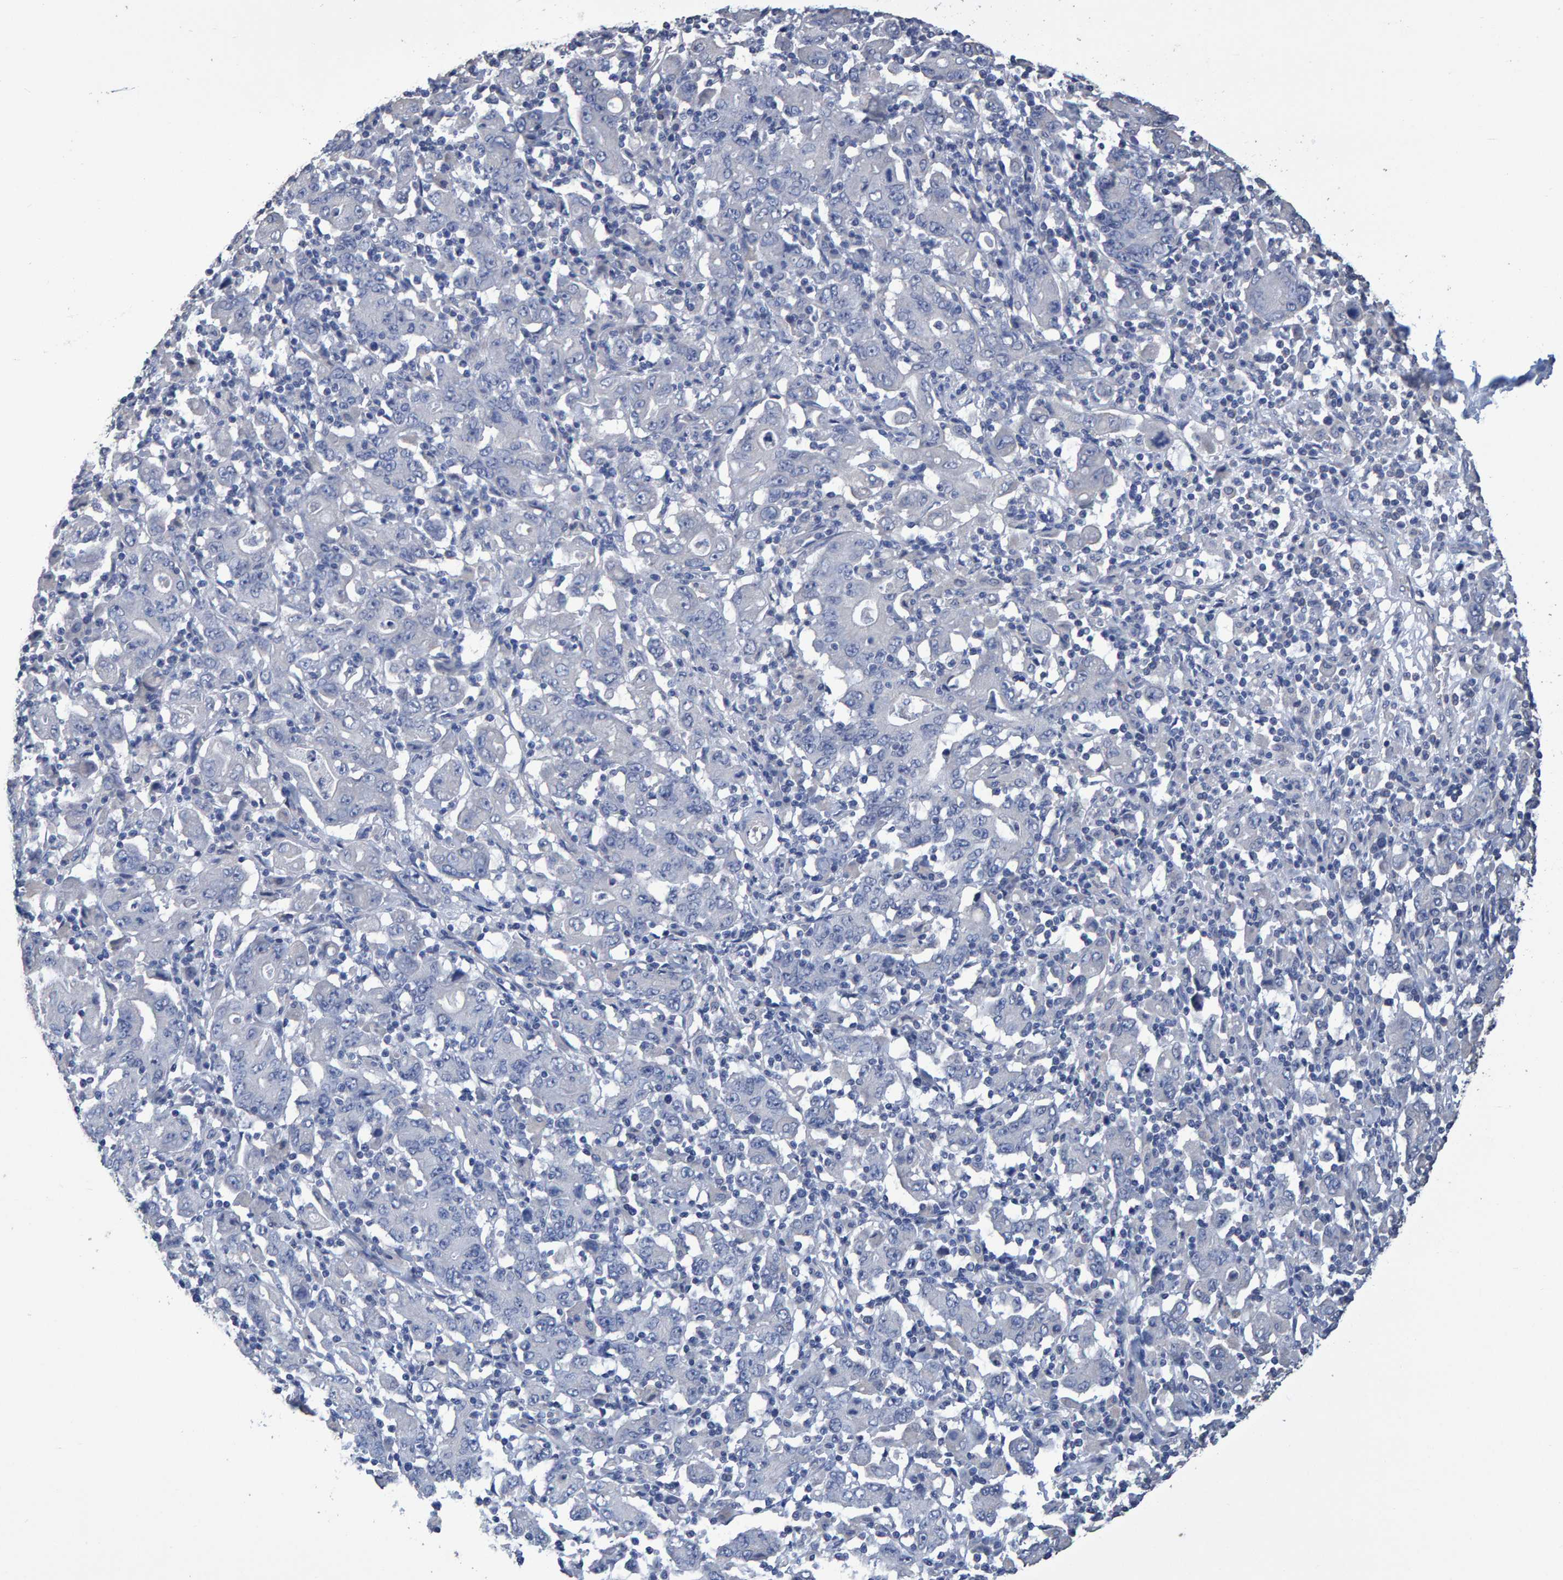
{"staining": {"intensity": "negative", "quantity": "none", "location": "none"}, "tissue": "stomach cancer", "cell_type": "Tumor cells", "image_type": "cancer", "snomed": [{"axis": "morphology", "description": "Adenocarcinoma, NOS"}, {"axis": "topography", "description": "Stomach, upper"}], "caption": "High power microscopy histopathology image of an immunohistochemistry micrograph of stomach cancer, revealing no significant staining in tumor cells.", "gene": "HEMGN", "patient": {"sex": "male", "age": 69}}